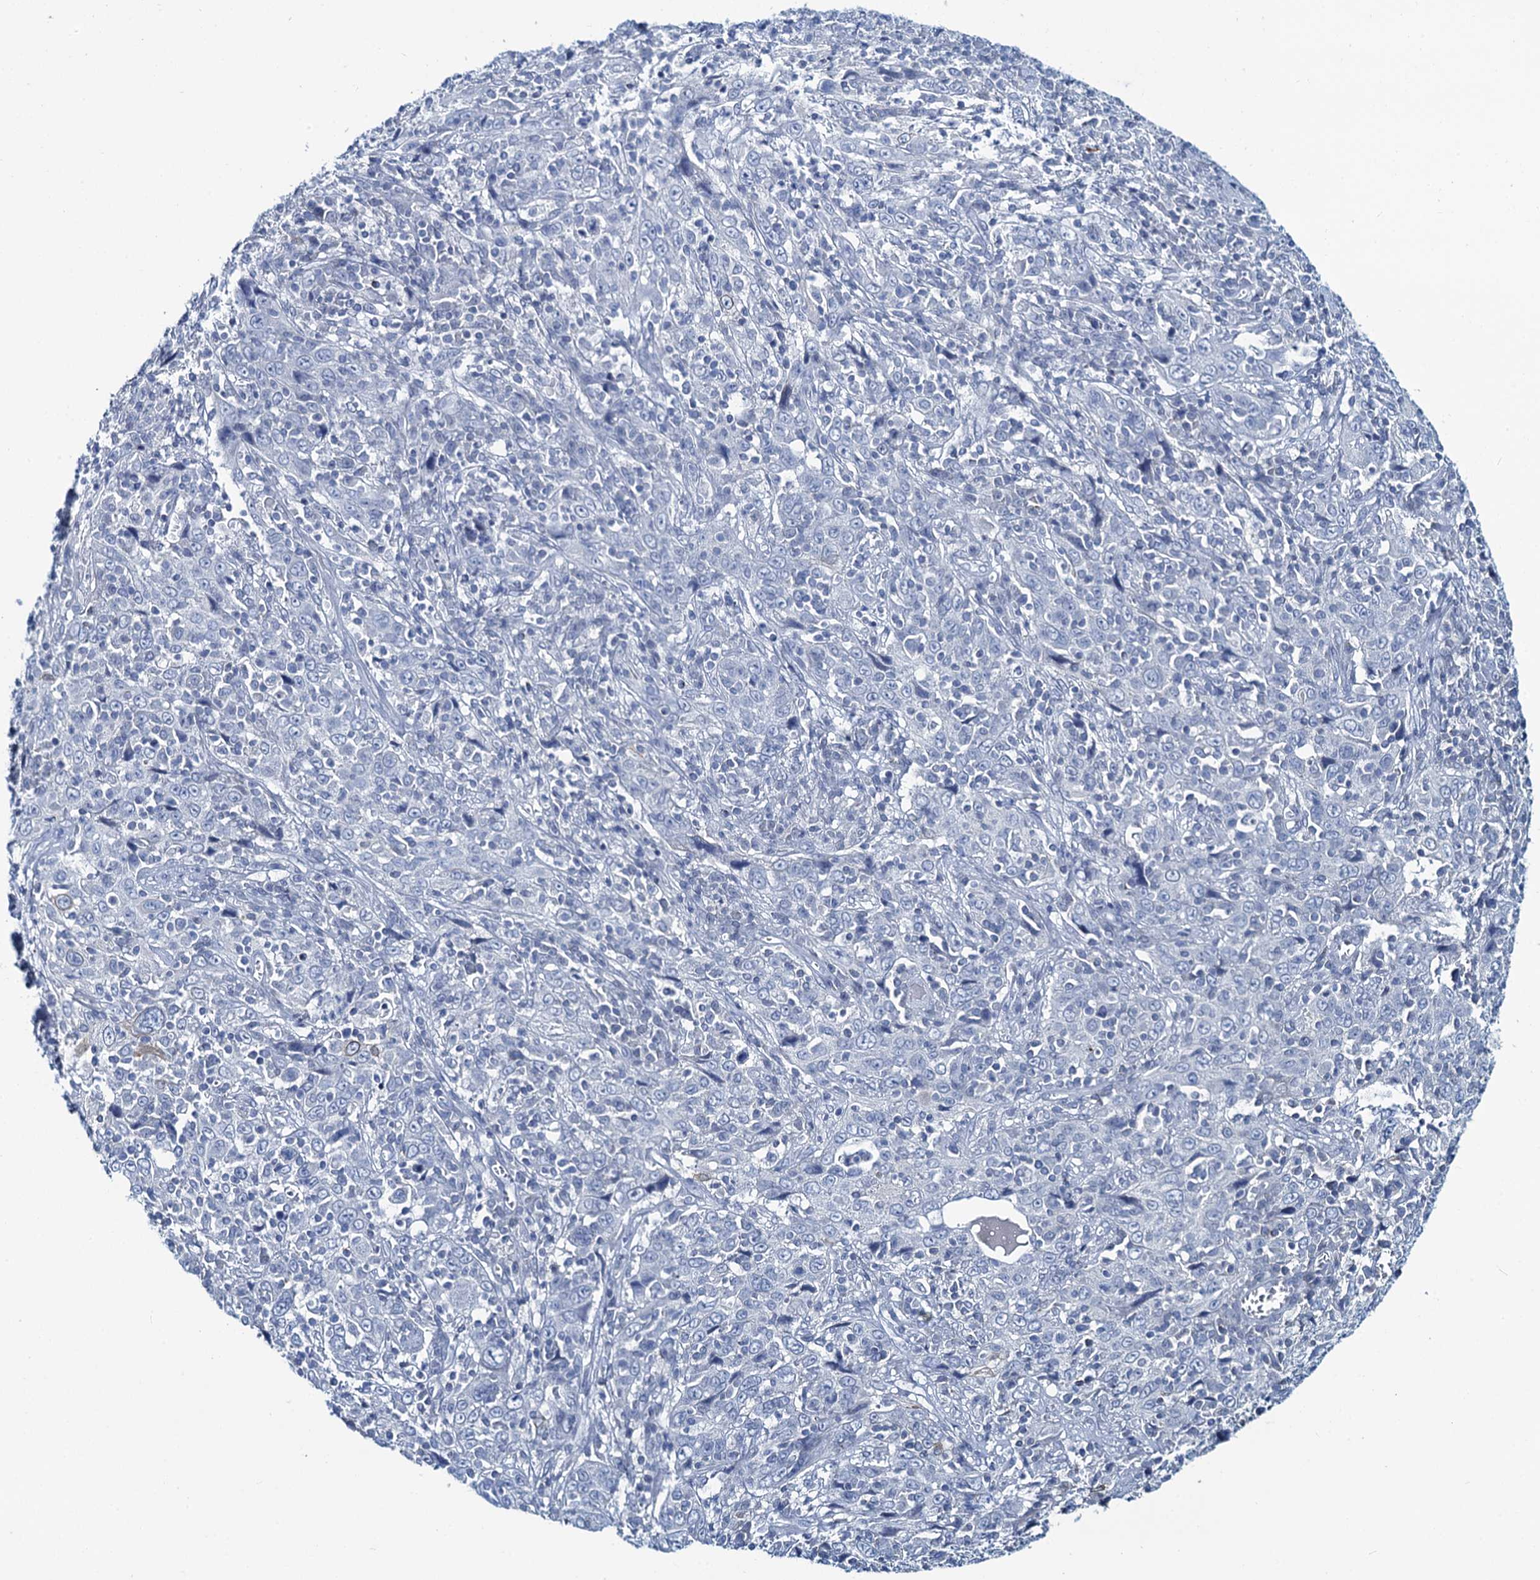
{"staining": {"intensity": "negative", "quantity": "none", "location": "none"}, "tissue": "cervical cancer", "cell_type": "Tumor cells", "image_type": "cancer", "snomed": [{"axis": "morphology", "description": "Squamous cell carcinoma, NOS"}, {"axis": "topography", "description": "Cervix"}], "caption": "There is no significant staining in tumor cells of cervical squamous cell carcinoma.", "gene": "TOX3", "patient": {"sex": "female", "age": 46}}